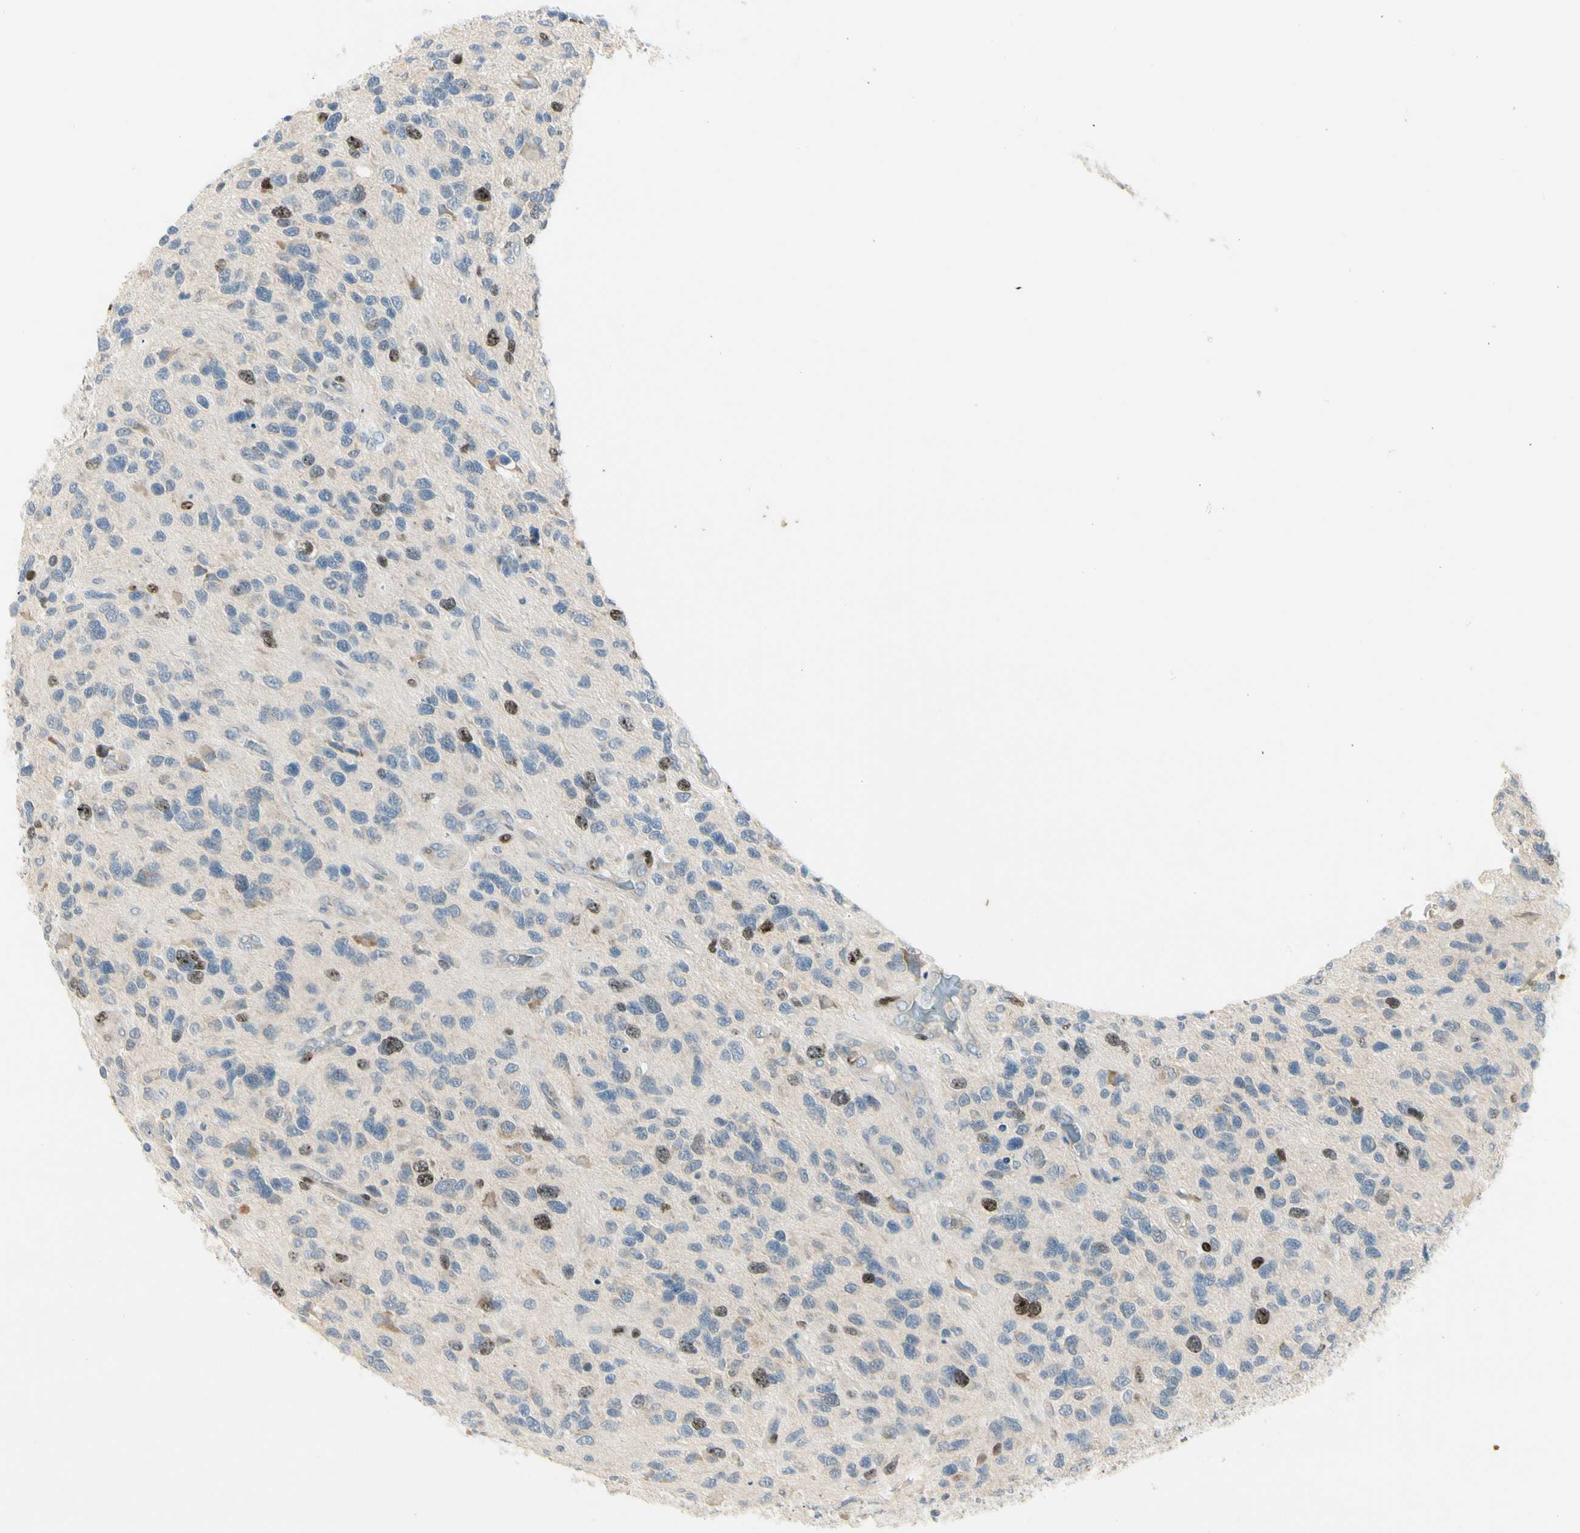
{"staining": {"intensity": "moderate", "quantity": "<25%", "location": "cytoplasmic/membranous"}, "tissue": "glioma", "cell_type": "Tumor cells", "image_type": "cancer", "snomed": [{"axis": "morphology", "description": "Glioma, malignant, High grade"}, {"axis": "topography", "description": "Brain"}], "caption": "Human malignant glioma (high-grade) stained with a brown dye demonstrates moderate cytoplasmic/membranous positive positivity in about <25% of tumor cells.", "gene": "PITX1", "patient": {"sex": "female", "age": 58}}